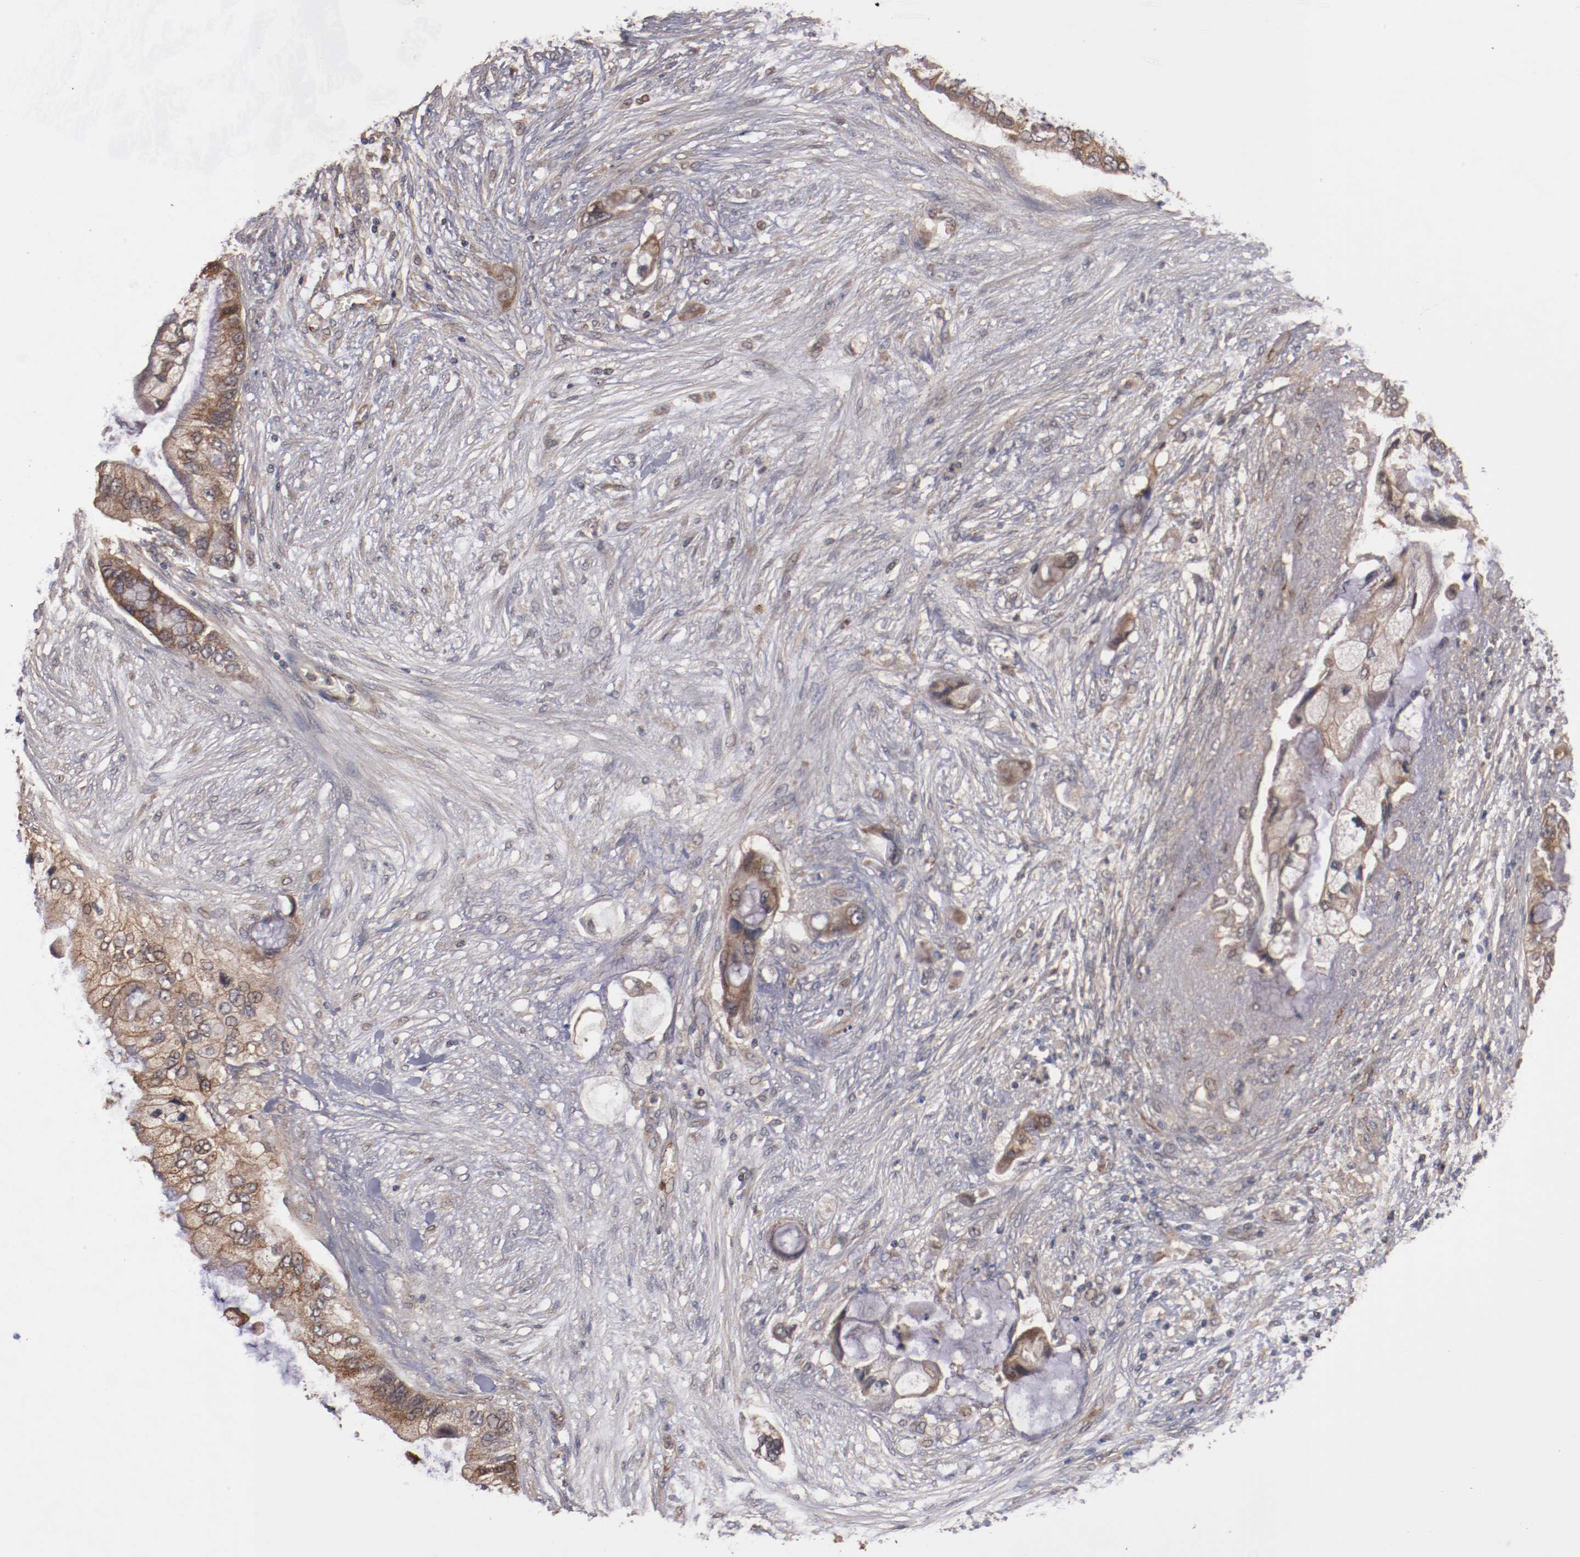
{"staining": {"intensity": "moderate", "quantity": ">75%", "location": "cytoplasmic/membranous"}, "tissue": "pancreatic cancer", "cell_type": "Tumor cells", "image_type": "cancer", "snomed": [{"axis": "morphology", "description": "Adenocarcinoma, NOS"}, {"axis": "topography", "description": "Pancreas"}], "caption": "Immunohistochemical staining of pancreatic cancer reveals medium levels of moderate cytoplasmic/membranous expression in about >75% of tumor cells.", "gene": "DIPK2B", "patient": {"sex": "female", "age": 59}}